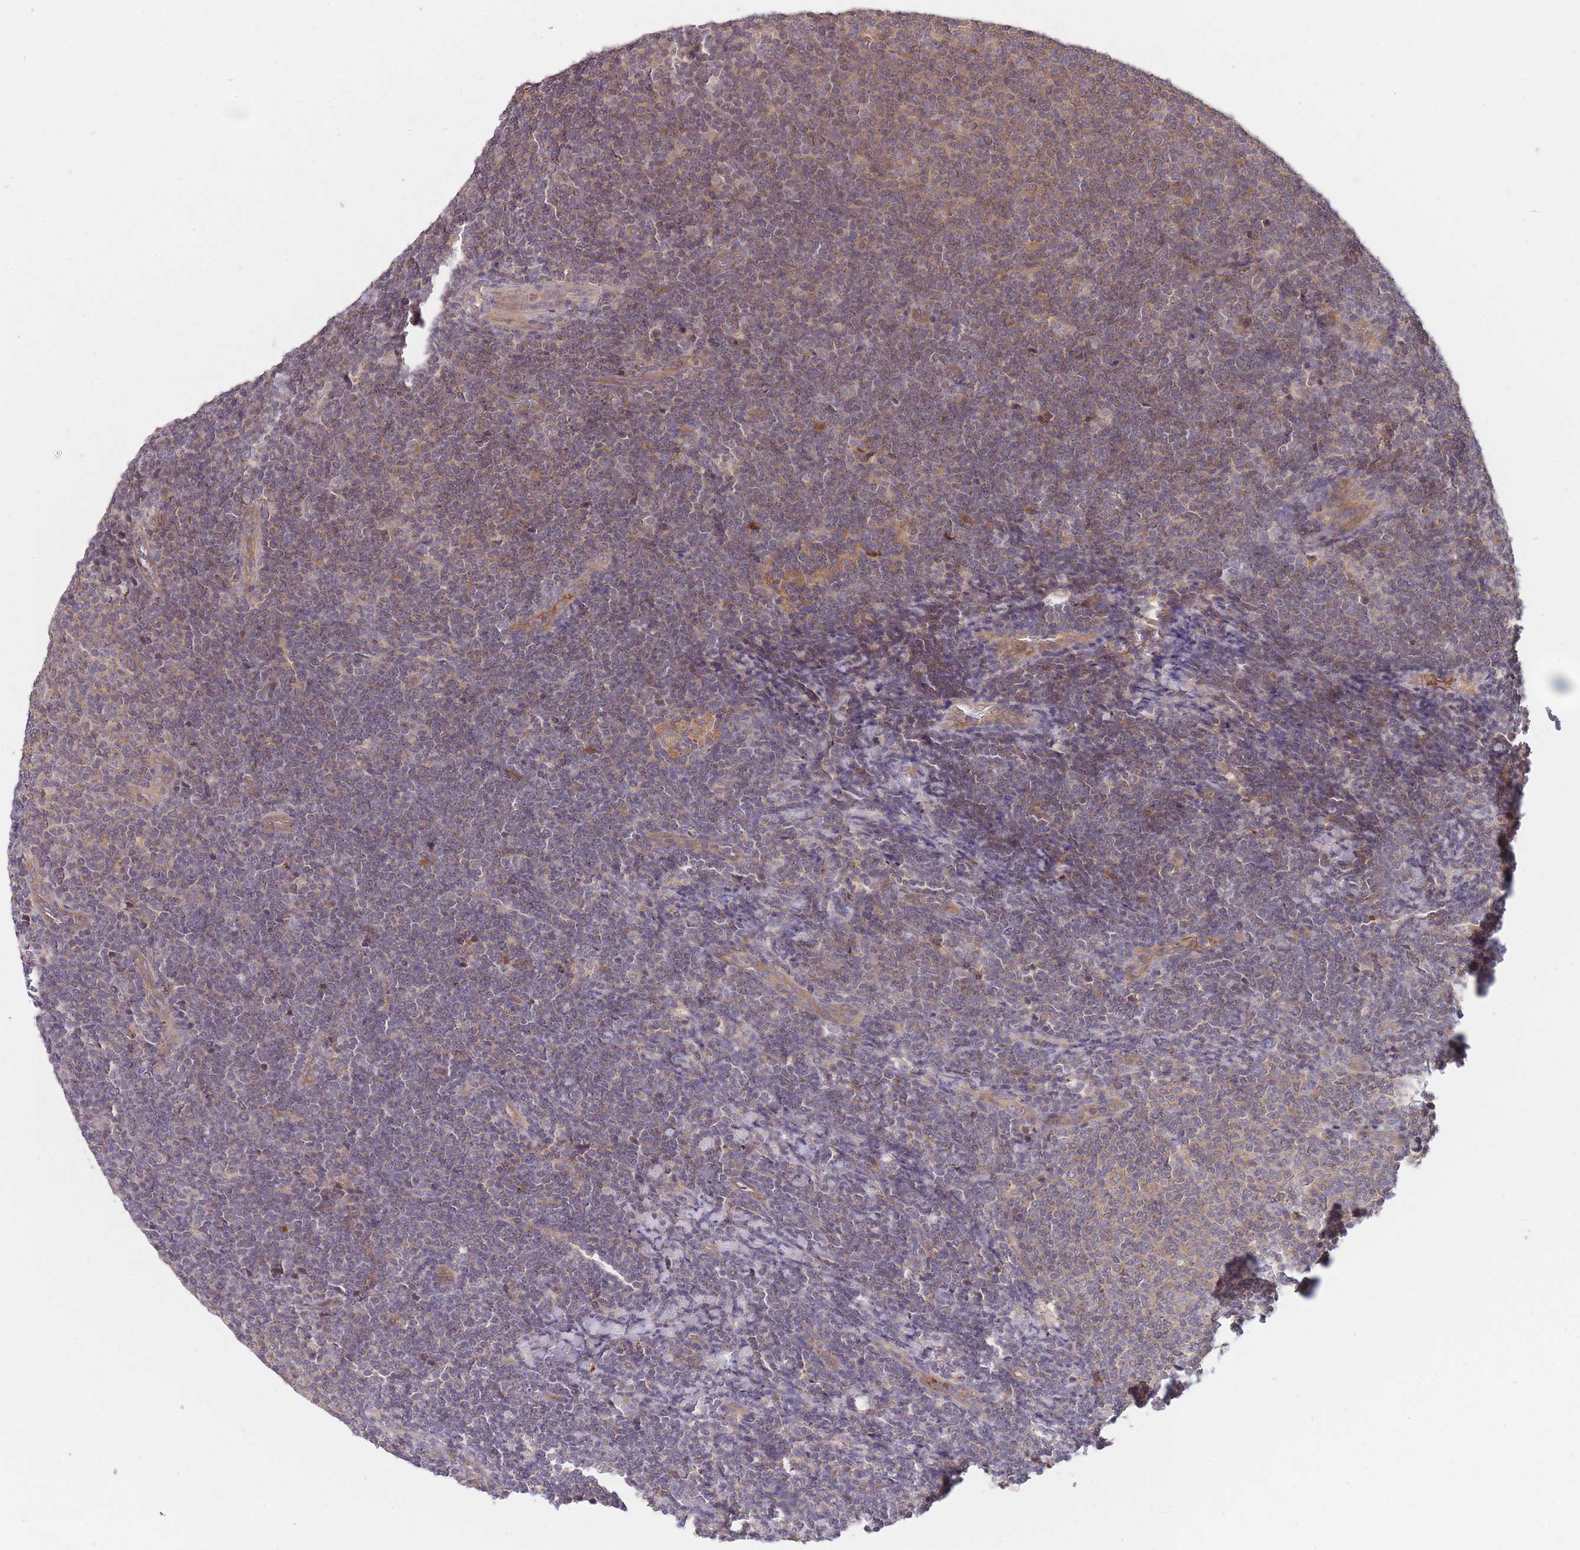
{"staining": {"intensity": "weak", "quantity": "25%-75%", "location": "cytoplasmic/membranous"}, "tissue": "lymphoma", "cell_type": "Tumor cells", "image_type": "cancer", "snomed": [{"axis": "morphology", "description": "Malignant lymphoma, non-Hodgkin's type, Low grade"}, {"axis": "topography", "description": "Lymph node"}], "caption": "IHC micrograph of neoplastic tissue: low-grade malignant lymphoma, non-Hodgkin's type stained using immunohistochemistry (IHC) shows low levels of weak protein expression localized specifically in the cytoplasmic/membranous of tumor cells, appearing as a cytoplasmic/membranous brown color.", "gene": "RALGDS", "patient": {"sex": "male", "age": 66}}